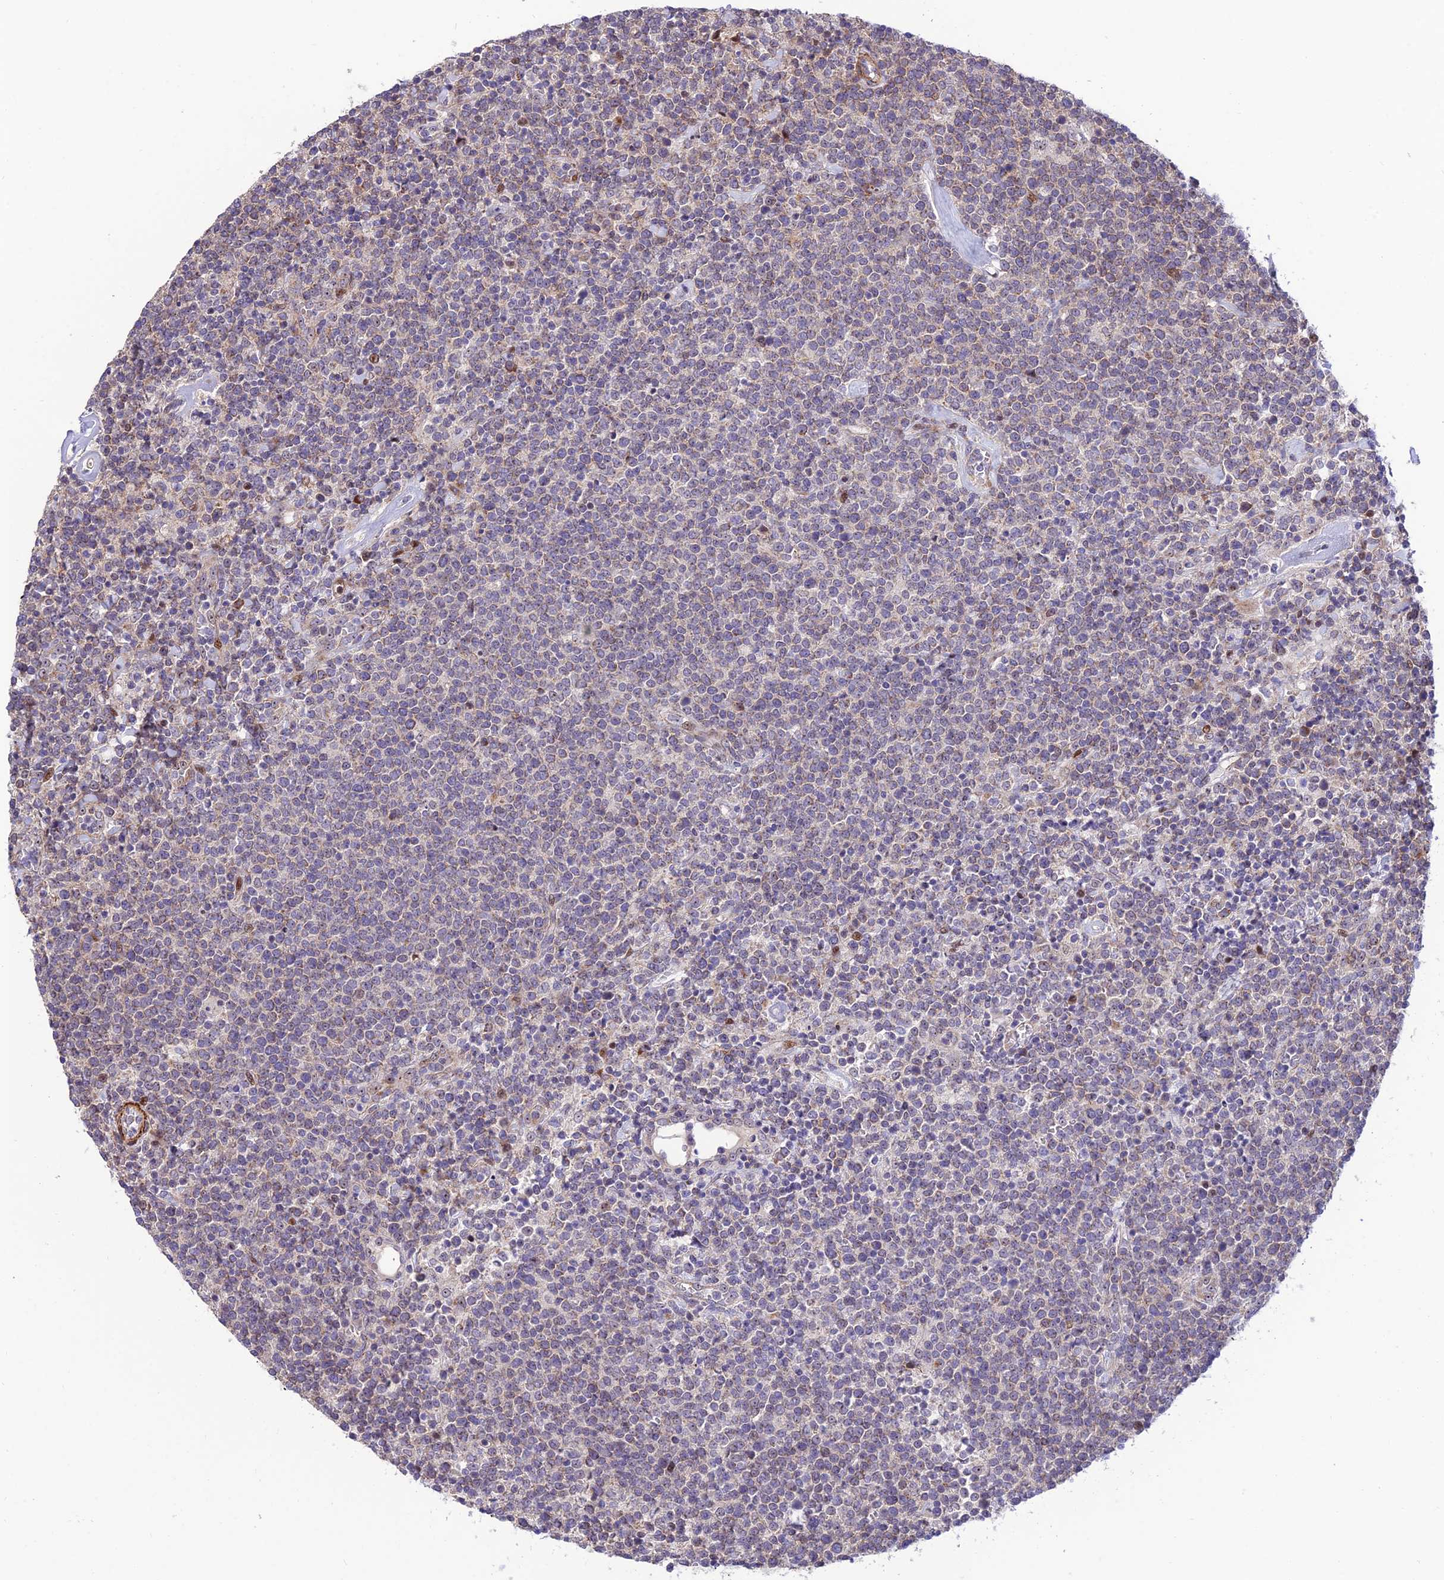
{"staining": {"intensity": "negative", "quantity": "none", "location": "none"}, "tissue": "lymphoma", "cell_type": "Tumor cells", "image_type": "cancer", "snomed": [{"axis": "morphology", "description": "Malignant lymphoma, non-Hodgkin's type, High grade"}, {"axis": "topography", "description": "Lymph node"}], "caption": "A photomicrograph of human malignant lymphoma, non-Hodgkin's type (high-grade) is negative for staining in tumor cells.", "gene": "KBTBD7", "patient": {"sex": "male", "age": 61}}